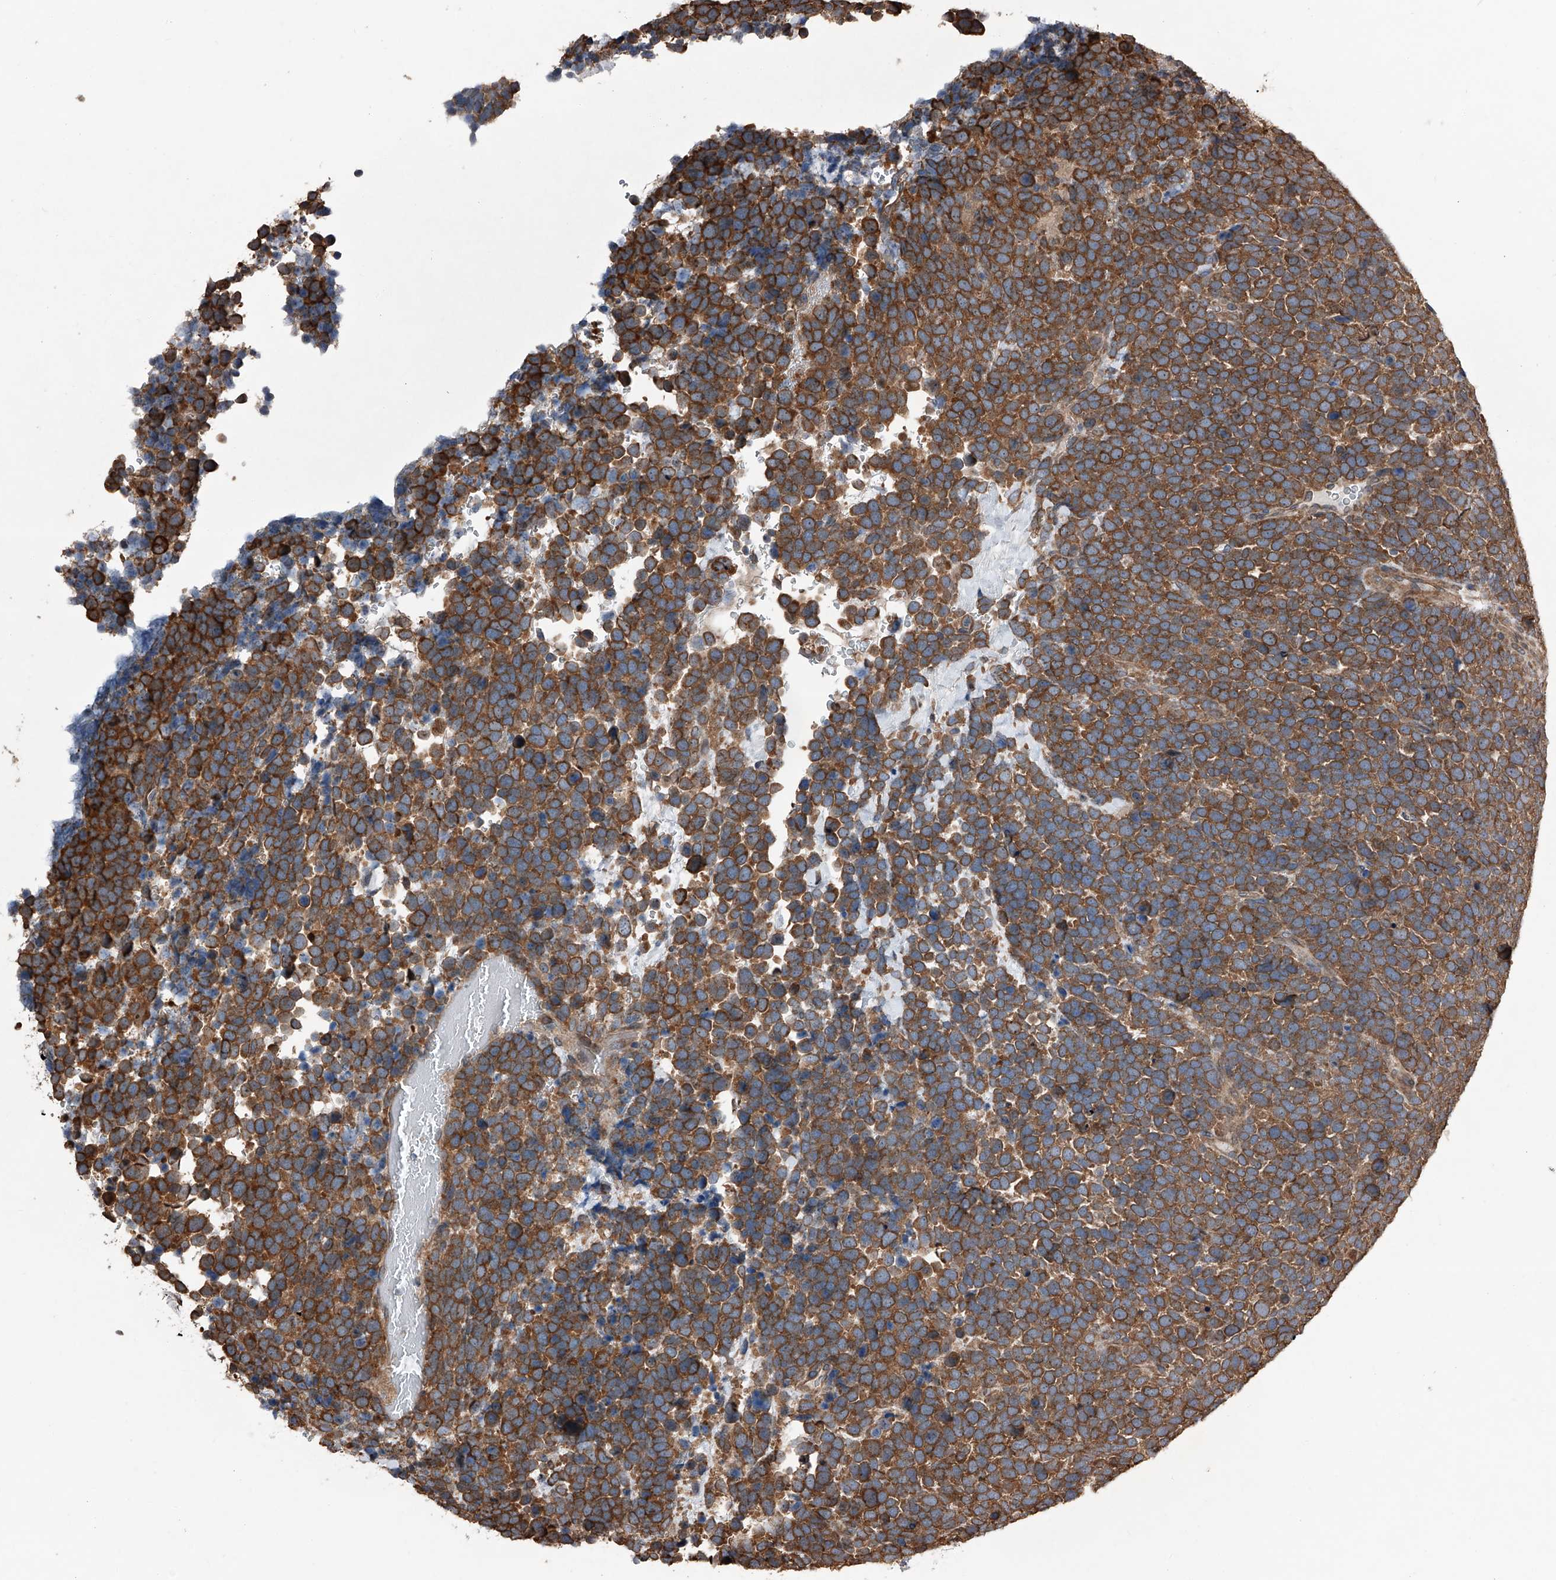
{"staining": {"intensity": "strong", "quantity": ">75%", "location": "cytoplasmic/membranous"}, "tissue": "urothelial cancer", "cell_type": "Tumor cells", "image_type": "cancer", "snomed": [{"axis": "morphology", "description": "Urothelial carcinoma, High grade"}, {"axis": "topography", "description": "Urinary bladder"}], "caption": "A photomicrograph showing strong cytoplasmic/membranous positivity in approximately >75% of tumor cells in urothelial carcinoma (high-grade), as visualized by brown immunohistochemical staining.", "gene": "KCNJ2", "patient": {"sex": "female", "age": 82}}